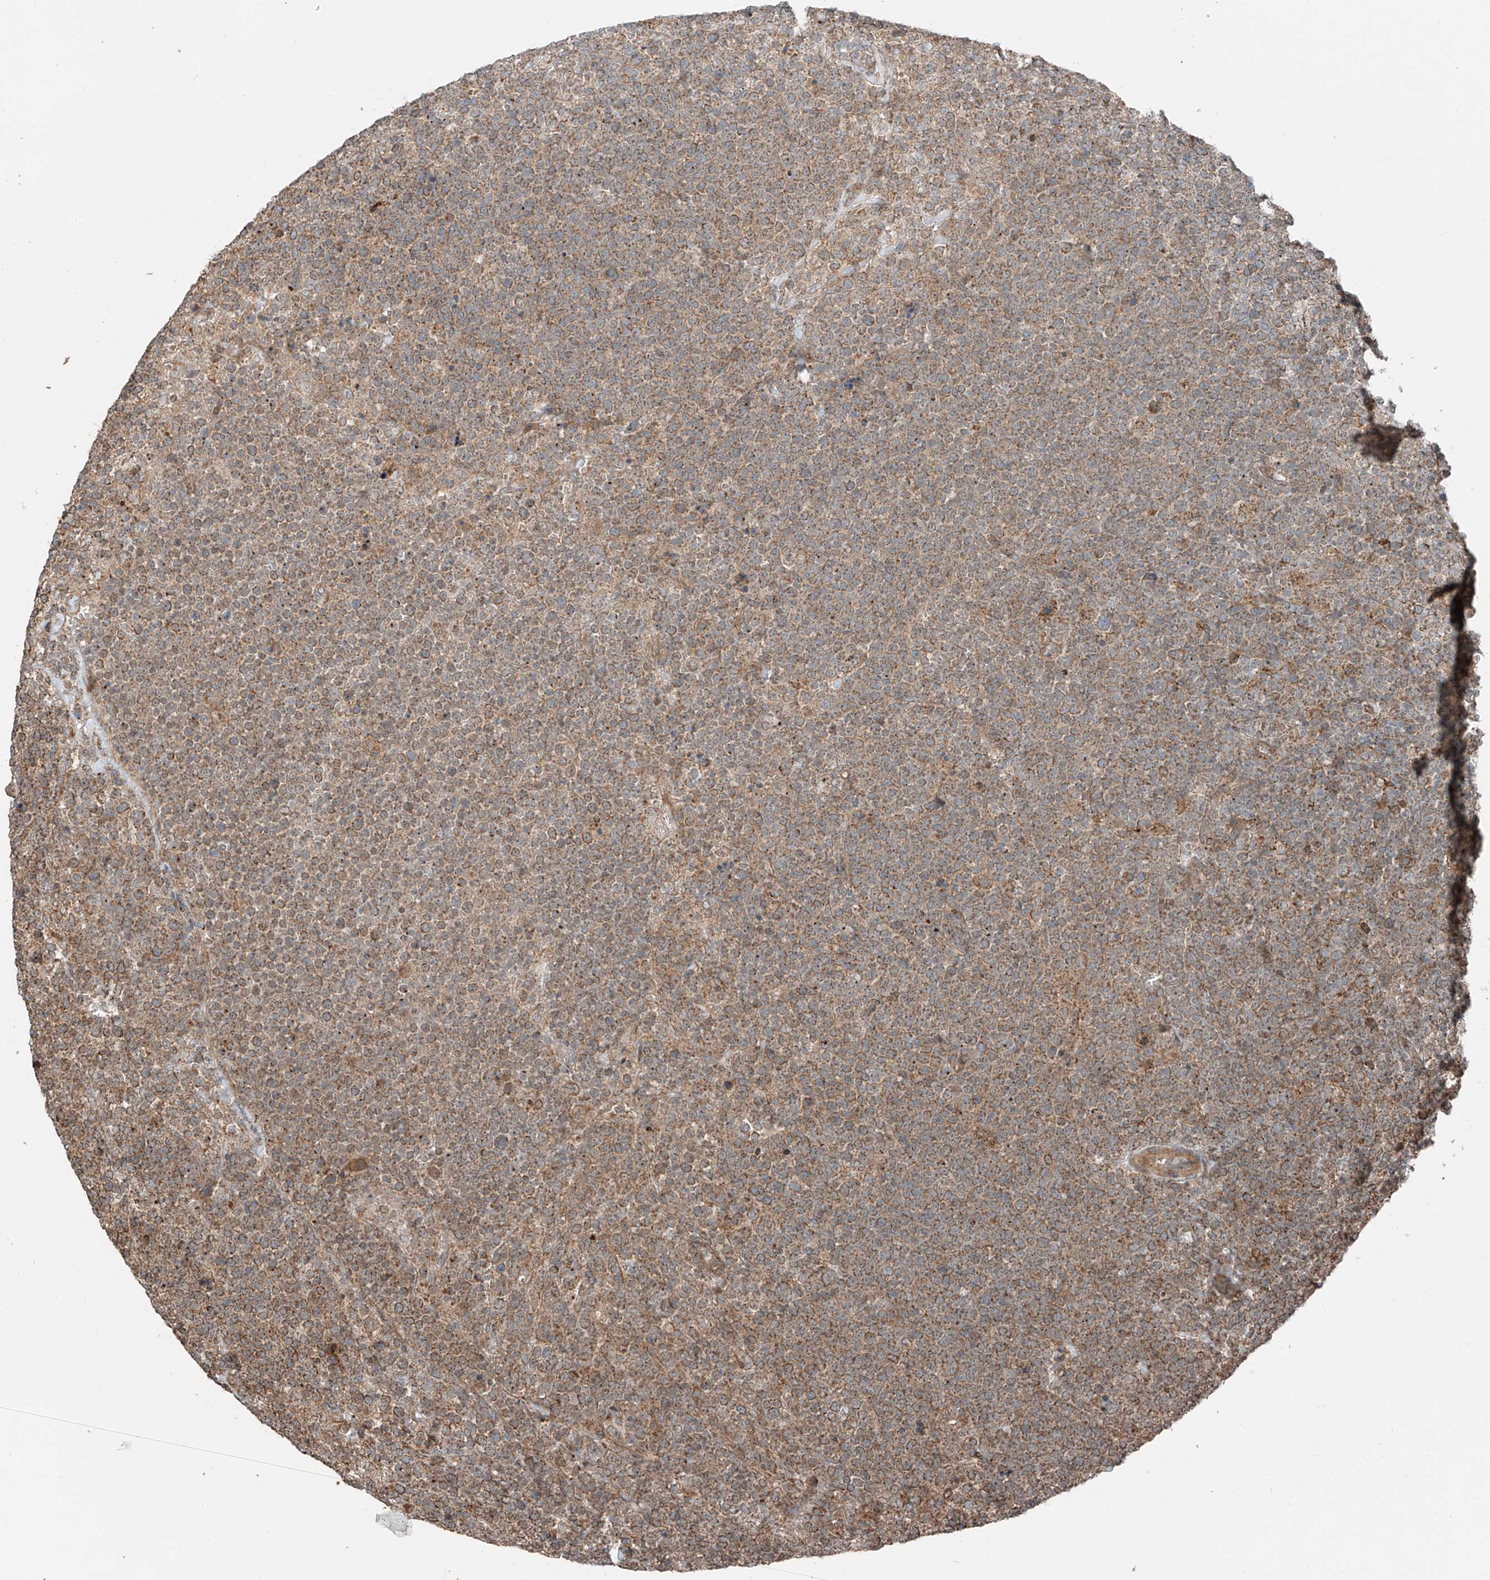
{"staining": {"intensity": "moderate", "quantity": ">75%", "location": "cytoplasmic/membranous"}, "tissue": "lymphoma", "cell_type": "Tumor cells", "image_type": "cancer", "snomed": [{"axis": "morphology", "description": "Malignant lymphoma, non-Hodgkin's type, High grade"}, {"axis": "topography", "description": "Lymph node"}], "caption": "Immunohistochemistry (DAB (3,3'-diaminobenzidine)) staining of high-grade malignant lymphoma, non-Hodgkin's type shows moderate cytoplasmic/membranous protein expression in about >75% of tumor cells. (DAB (3,3'-diaminobenzidine) = brown stain, brightfield microscopy at high magnification).", "gene": "CEP162", "patient": {"sex": "male", "age": 61}}